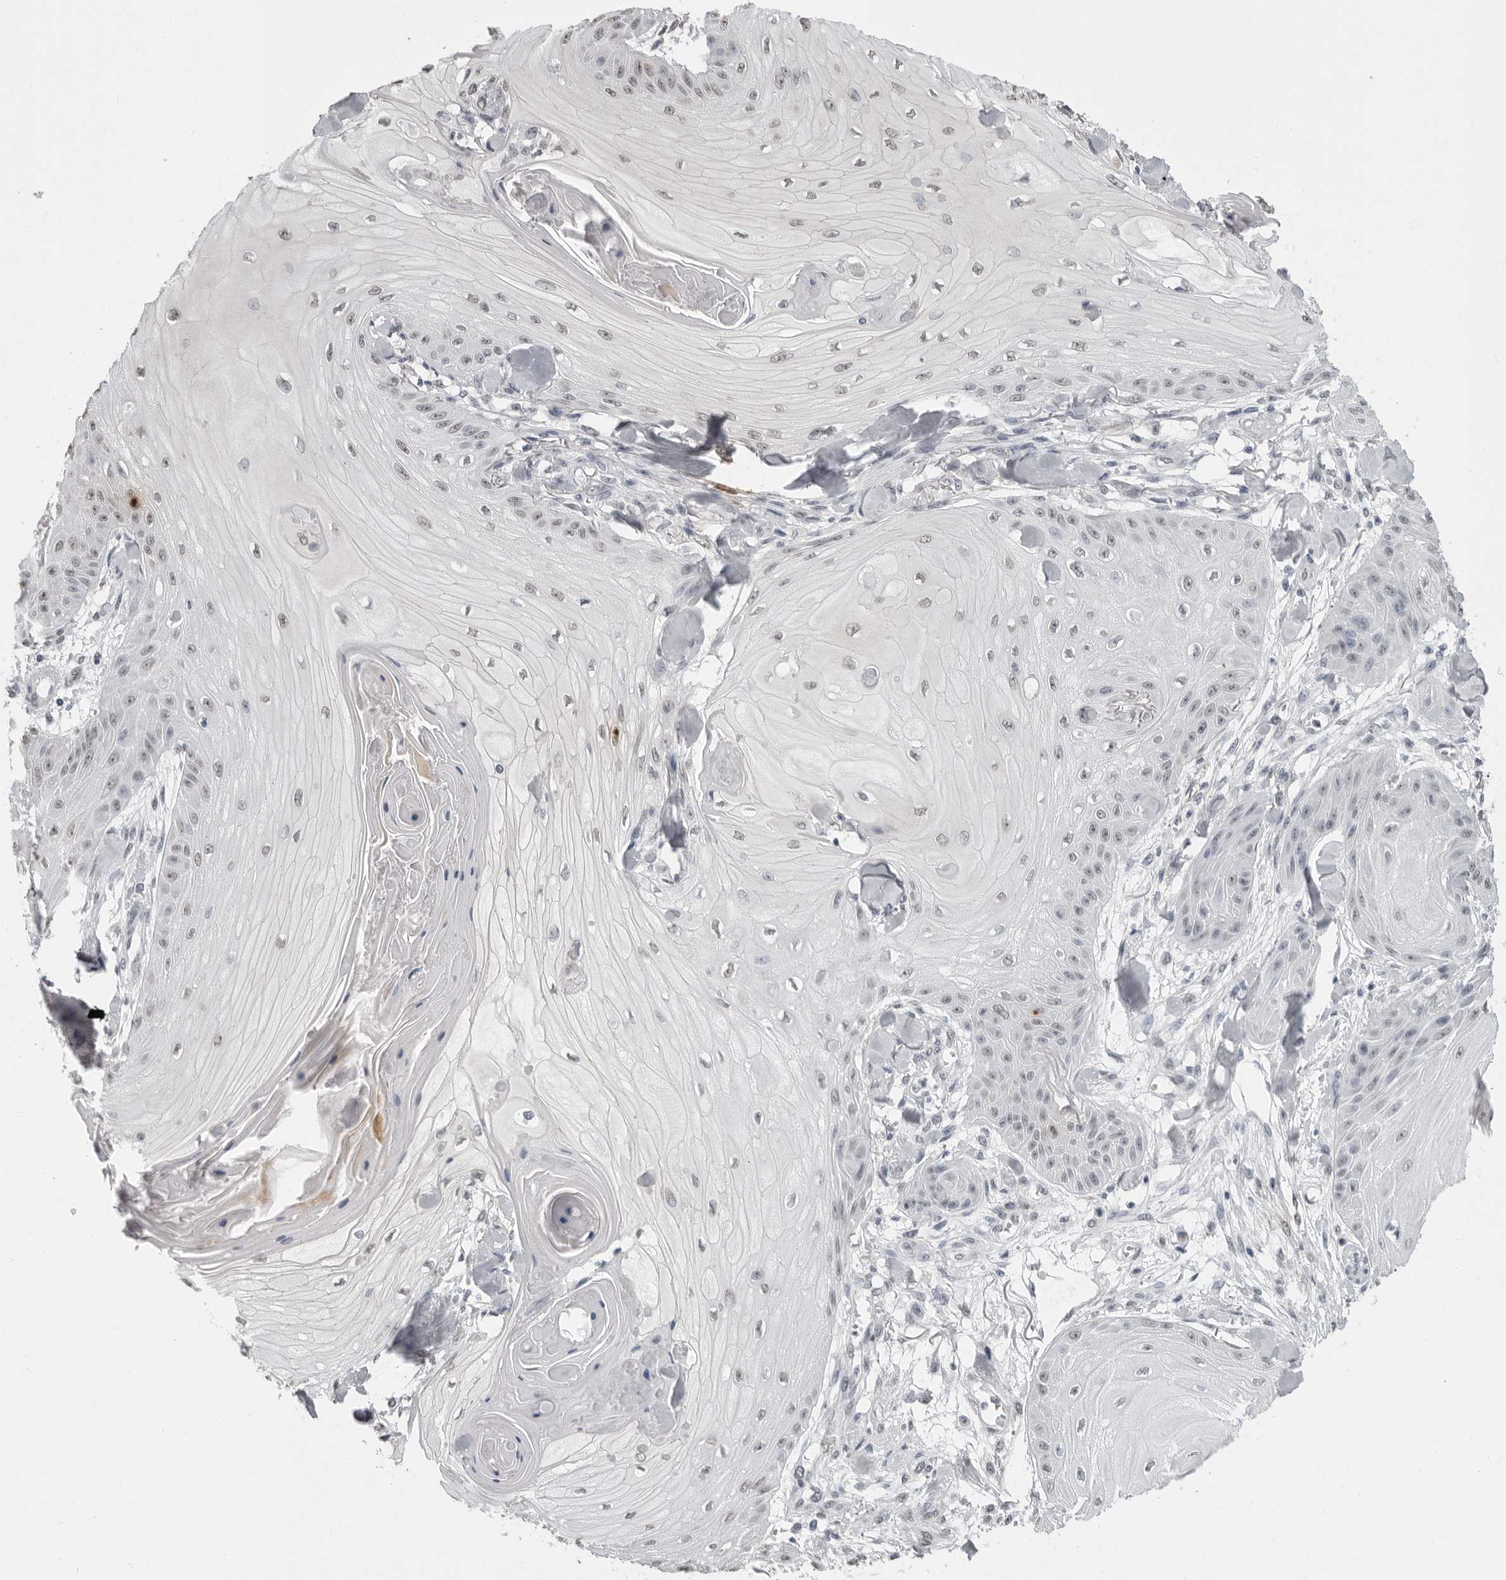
{"staining": {"intensity": "weak", "quantity": "25%-75%", "location": "nuclear"}, "tissue": "skin cancer", "cell_type": "Tumor cells", "image_type": "cancer", "snomed": [{"axis": "morphology", "description": "Squamous cell carcinoma, NOS"}, {"axis": "topography", "description": "Skin"}], "caption": "Weak nuclear expression is seen in approximately 25%-75% of tumor cells in skin squamous cell carcinoma.", "gene": "HEPACAM", "patient": {"sex": "male", "age": 74}}